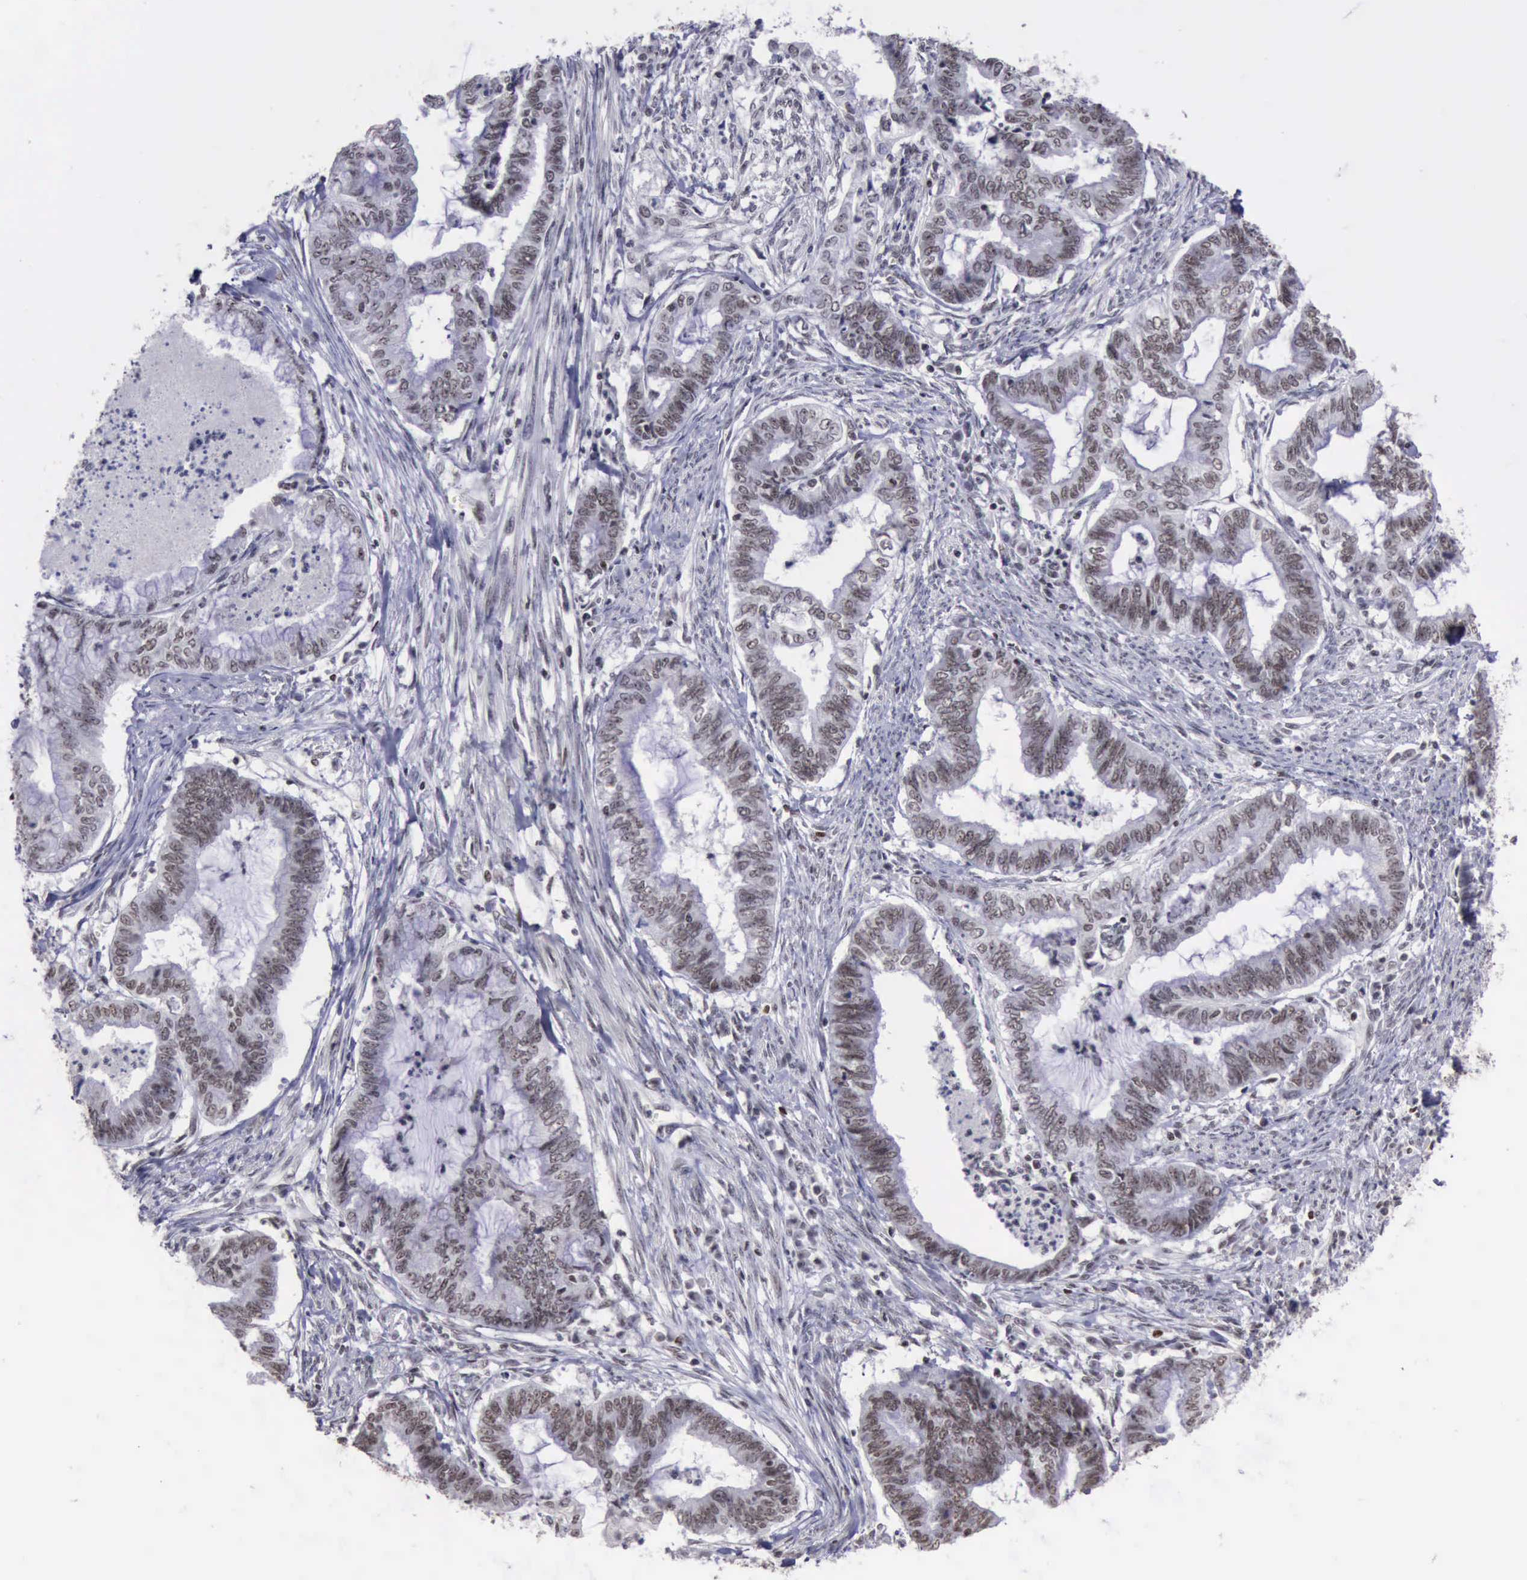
{"staining": {"intensity": "weak", "quantity": "25%-75%", "location": "nuclear"}, "tissue": "endometrial cancer", "cell_type": "Tumor cells", "image_type": "cancer", "snomed": [{"axis": "morphology", "description": "Necrosis, NOS"}, {"axis": "morphology", "description": "Adenocarcinoma, NOS"}, {"axis": "topography", "description": "Endometrium"}], "caption": "A brown stain highlights weak nuclear positivity of a protein in human adenocarcinoma (endometrial) tumor cells.", "gene": "YY1", "patient": {"sex": "female", "age": 79}}